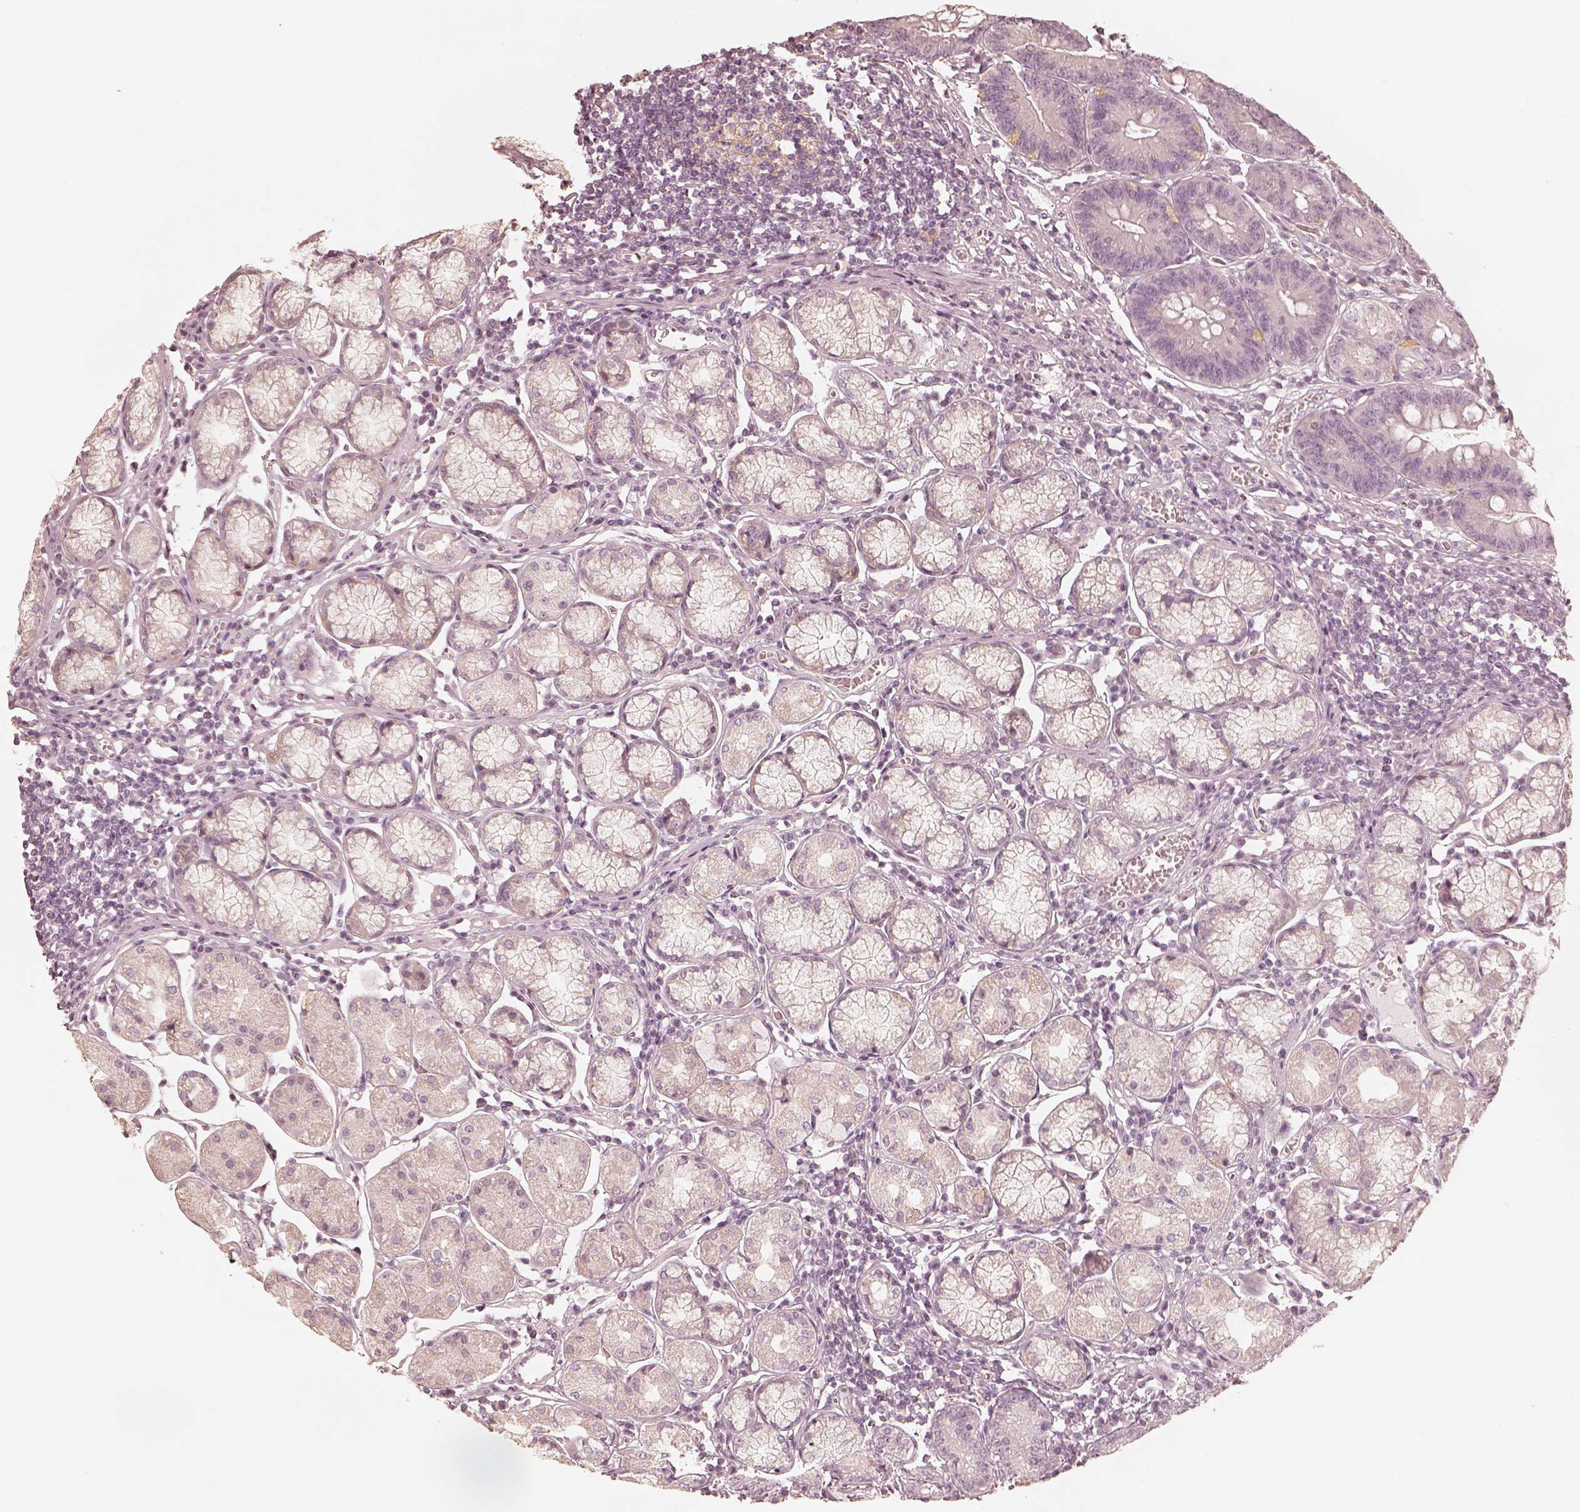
{"staining": {"intensity": "negative", "quantity": "none", "location": "none"}, "tissue": "stomach", "cell_type": "Glandular cells", "image_type": "normal", "snomed": [{"axis": "morphology", "description": "Normal tissue, NOS"}, {"axis": "topography", "description": "Stomach"}], "caption": "IHC of normal human stomach demonstrates no expression in glandular cells. (DAB (3,3'-diaminobenzidine) immunohistochemistry (IHC) with hematoxylin counter stain).", "gene": "FMNL2", "patient": {"sex": "male", "age": 55}}